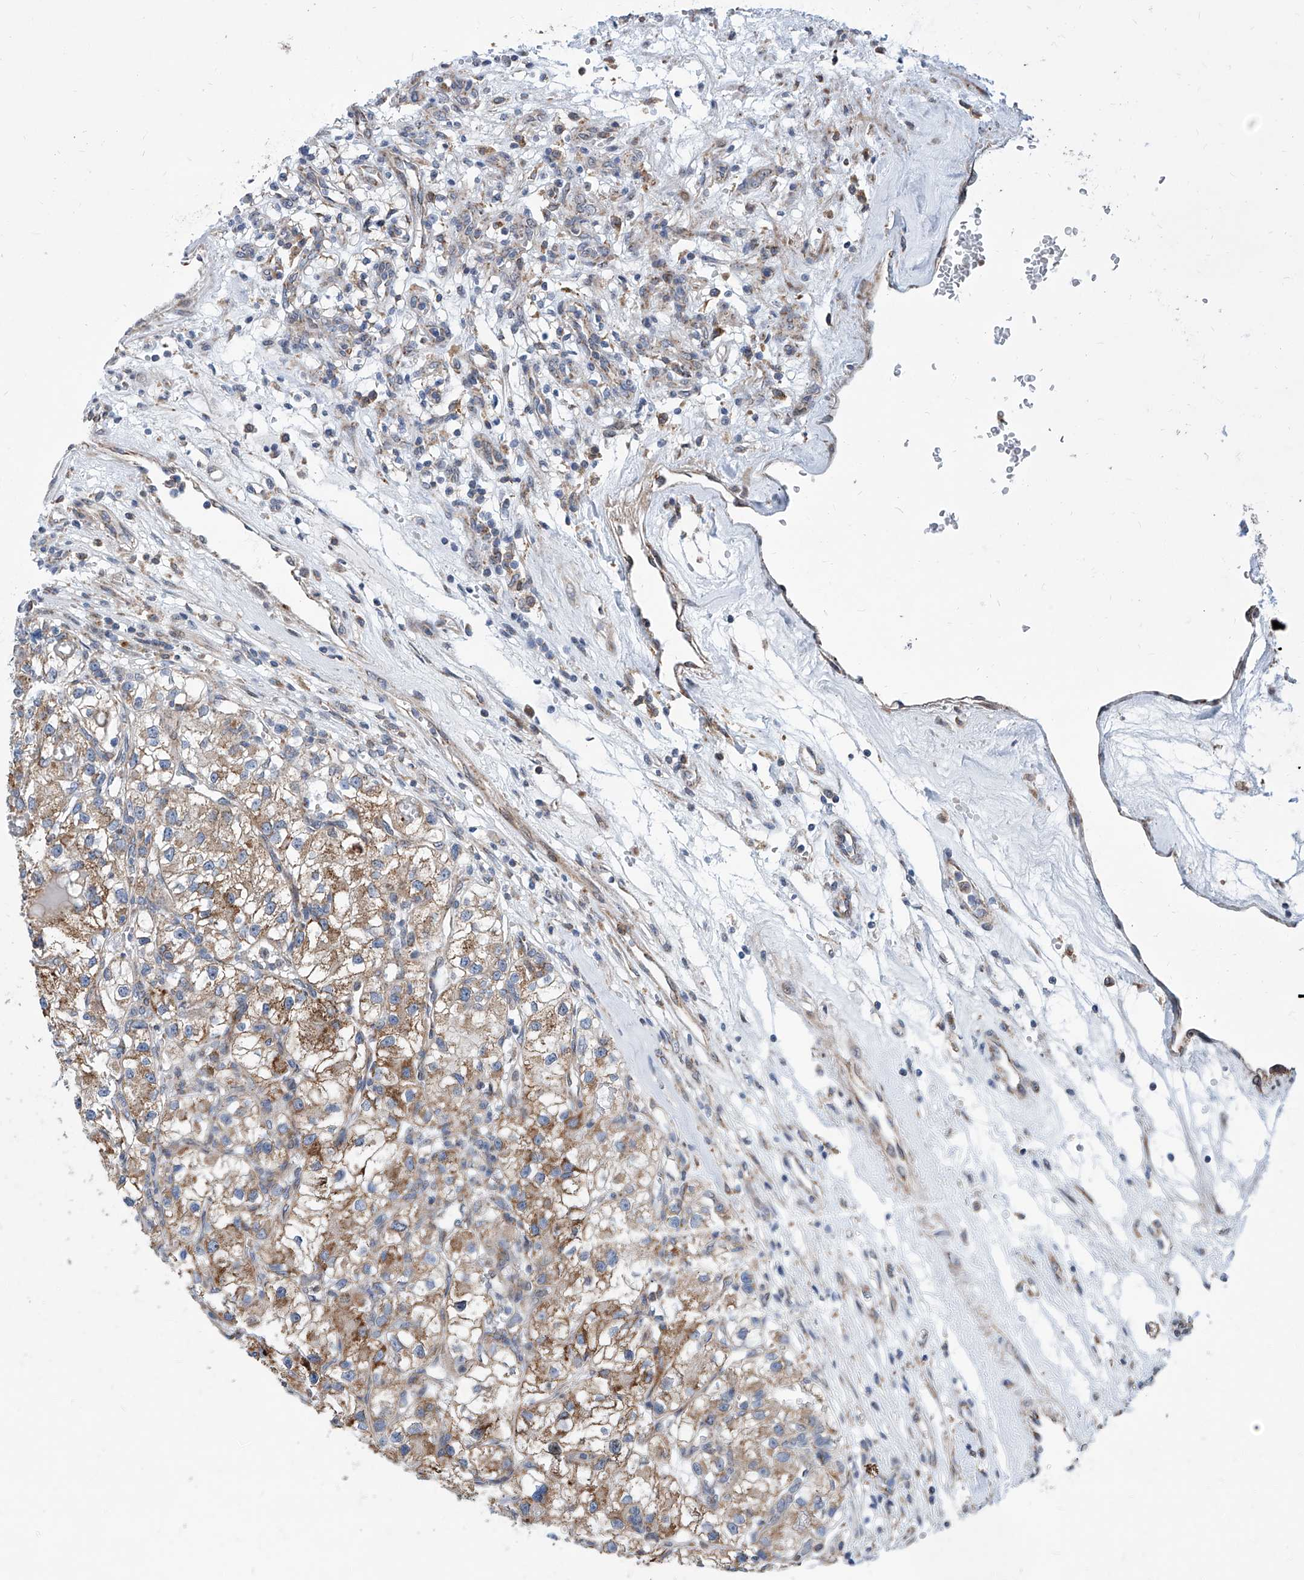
{"staining": {"intensity": "moderate", "quantity": ">75%", "location": "cytoplasmic/membranous"}, "tissue": "renal cancer", "cell_type": "Tumor cells", "image_type": "cancer", "snomed": [{"axis": "morphology", "description": "Adenocarcinoma, NOS"}, {"axis": "topography", "description": "Kidney"}], "caption": "Immunohistochemistry (DAB) staining of human renal cancer (adenocarcinoma) shows moderate cytoplasmic/membranous protein positivity in about >75% of tumor cells. (brown staining indicates protein expression, while blue staining denotes nuclei).", "gene": "USP48", "patient": {"sex": "female", "age": 57}}